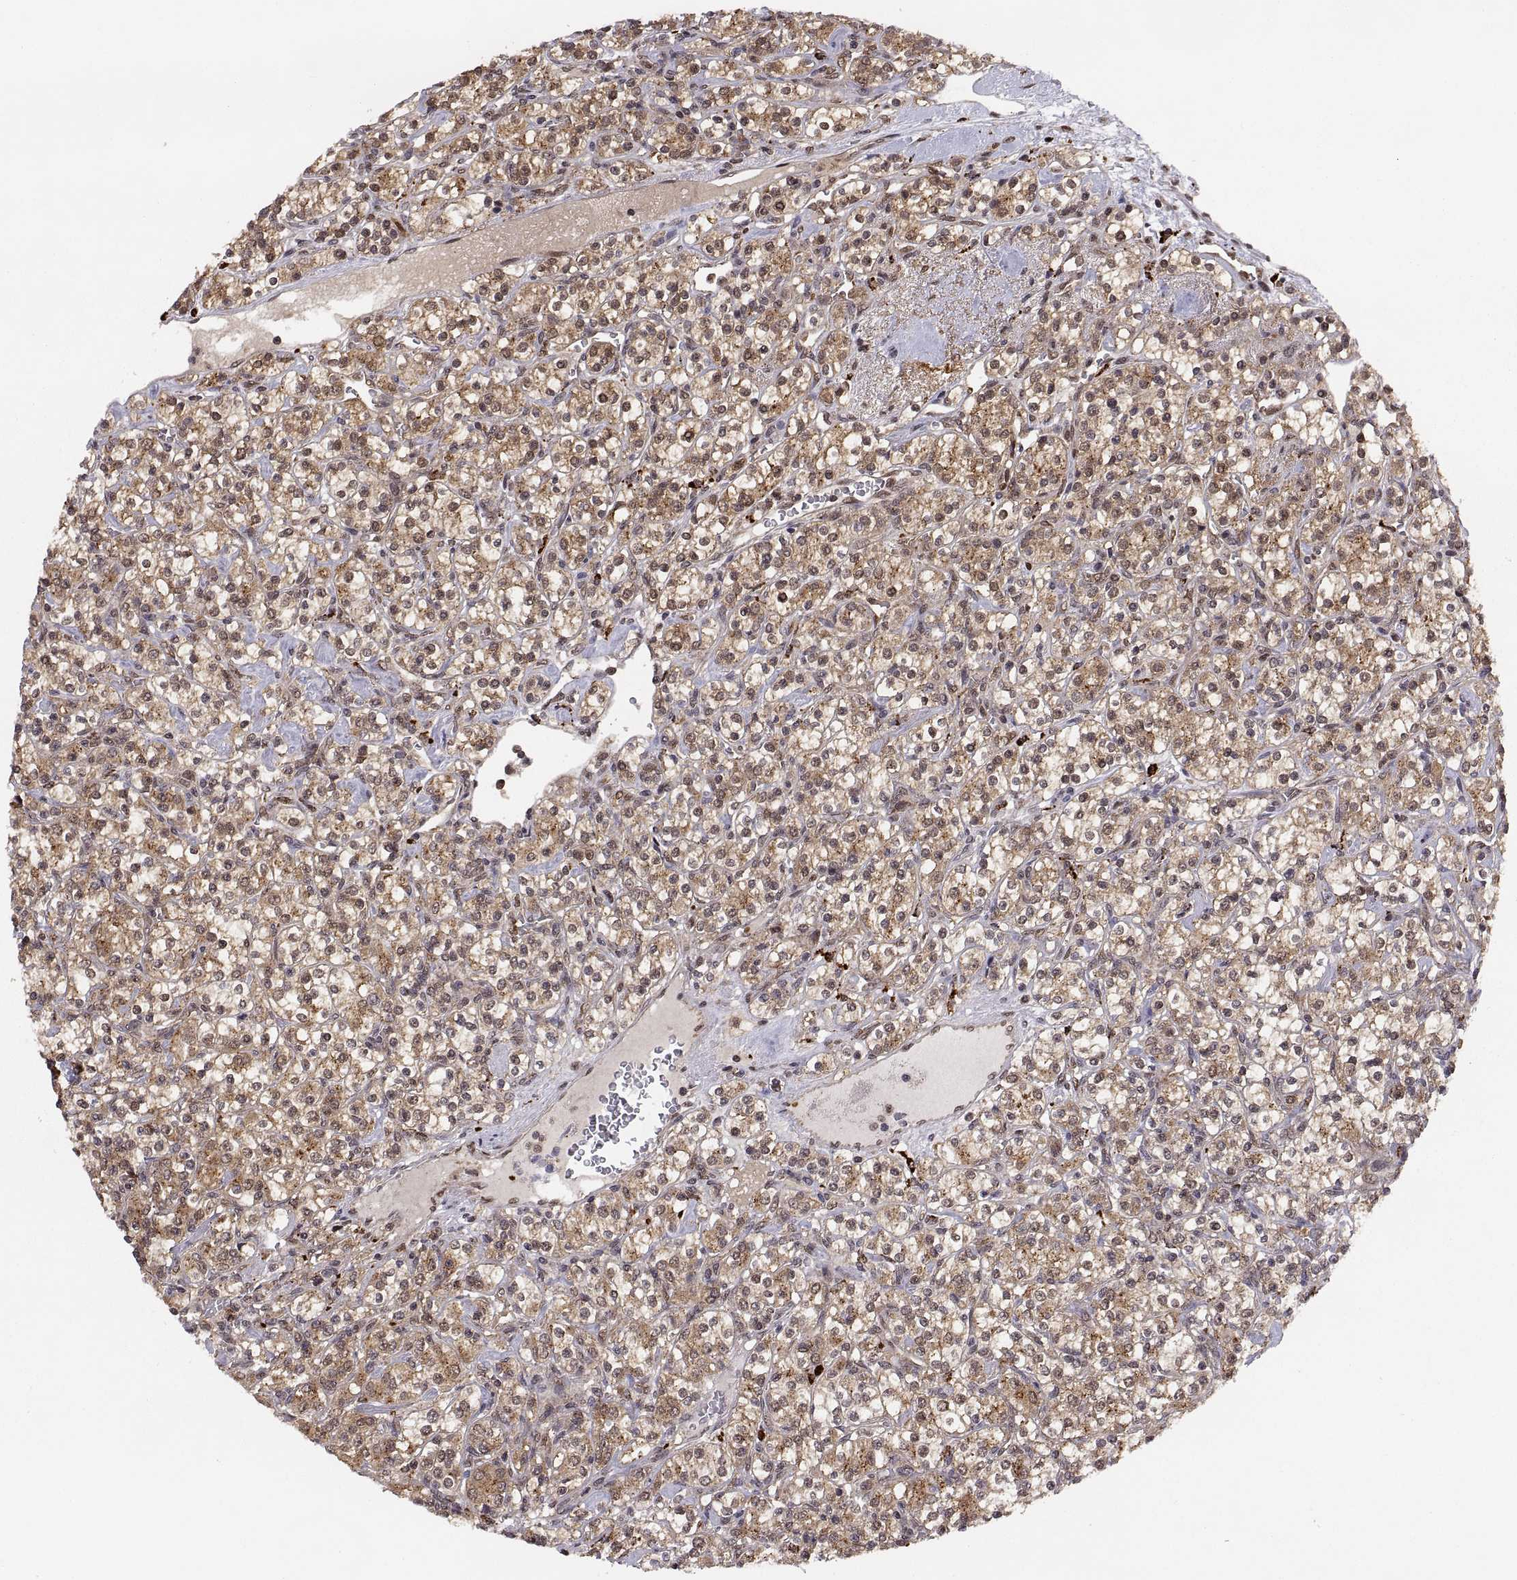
{"staining": {"intensity": "moderate", "quantity": ">75%", "location": "cytoplasmic/membranous"}, "tissue": "renal cancer", "cell_type": "Tumor cells", "image_type": "cancer", "snomed": [{"axis": "morphology", "description": "Adenocarcinoma, NOS"}, {"axis": "topography", "description": "Kidney"}], "caption": "Immunohistochemistry (IHC) micrograph of human renal cancer (adenocarcinoma) stained for a protein (brown), which reveals medium levels of moderate cytoplasmic/membranous expression in approximately >75% of tumor cells.", "gene": "PSMC2", "patient": {"sex": "male", "age": 77}}